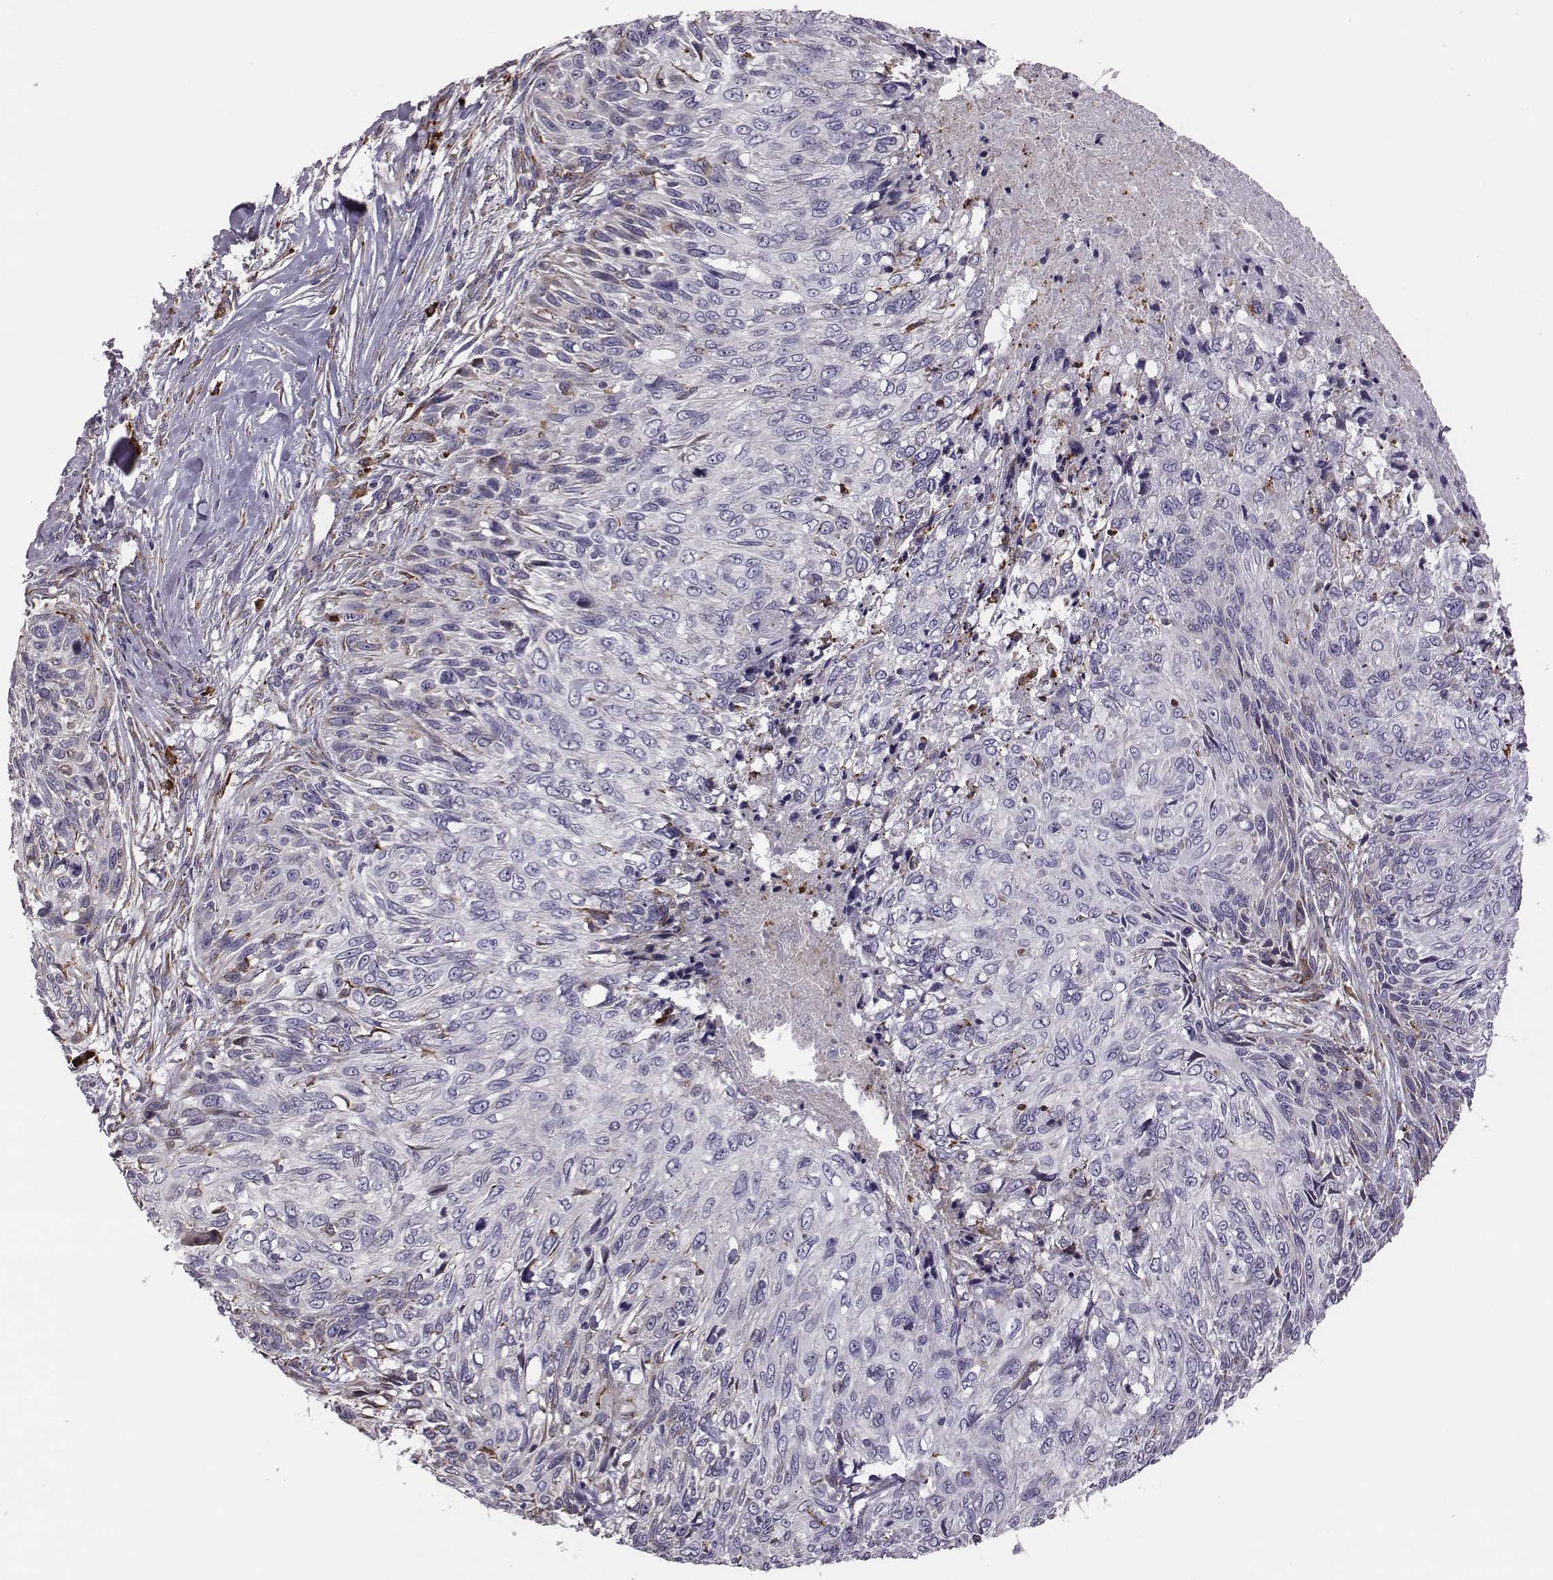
{"staining": {"intensity": "negative", "quantity": "none", "location": "none"}, "tissue": "skin cancer", "cell_type": "Tumor cells", "image_type": "cancer", "snomed": [{"axis": "morphology", "description": "Squamous cell carcinoma, NOS"}, {"axis": "topography", "description": "Skin"}], "caption": "A high-resolution micrograph shows IHC staining of skin cancer (squamous cell carcinoma), which demonstrates no significant positivity in tumor cells.", "gene": "SELENOI", "patient": {"sex": "male", "age": 92}}